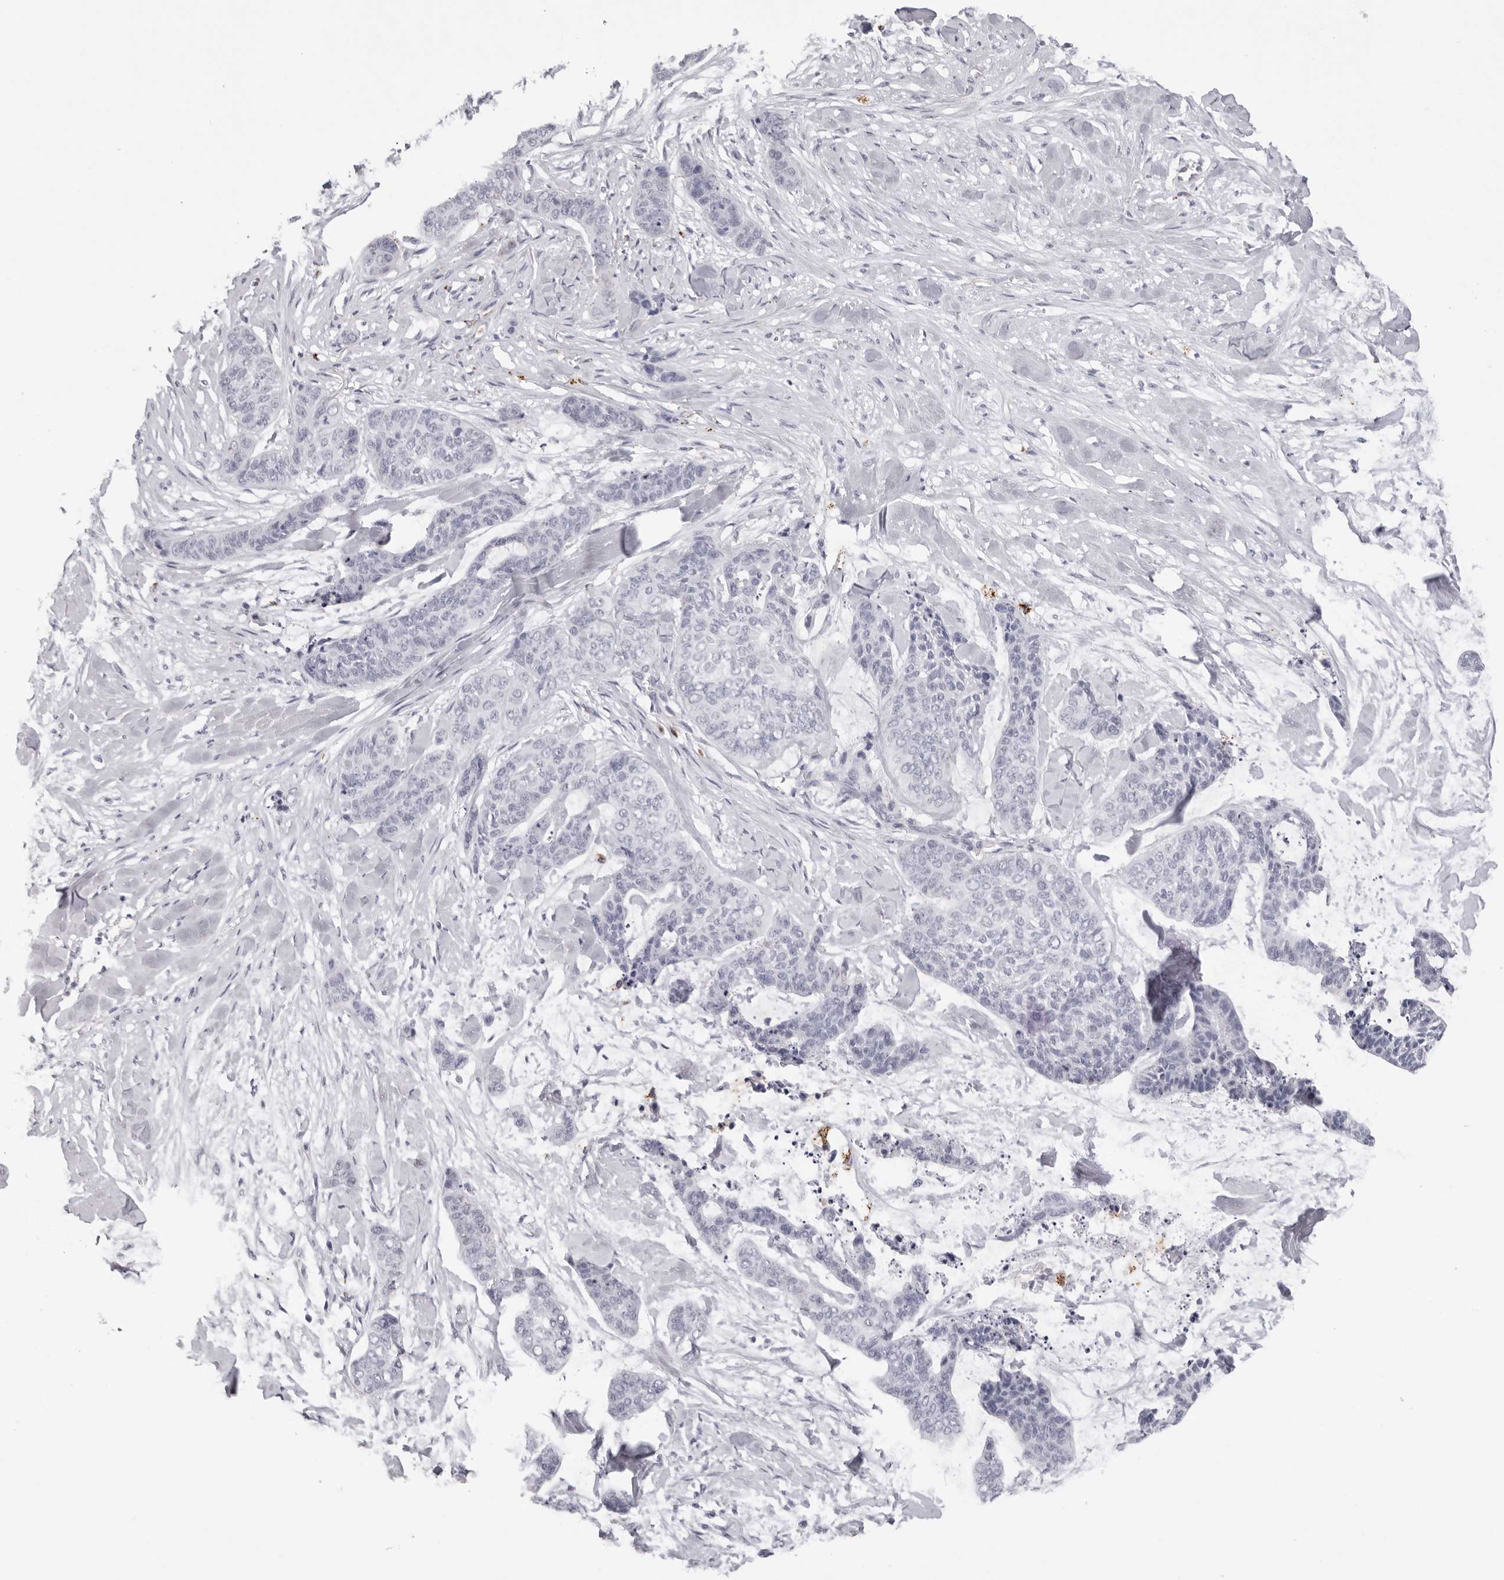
{"staining": {"intensity": "negative", "quantity": "none", "location": "none"}, "tissue": "skin cancer", "cell_type": "Tumor cells", "image_type": "cancer", "snomed": [{"axis": "morphology", "description": "Basal cell carcinoma"}, {"axis": "topography", "description": "Skin"}], "caption": "High magnification brightfield microscopy of basal cell carcinoma (skin) stained with DAB (3,3'-diaminobenzidine) (brown) and counterstained with hematoxylin (blue): tumor cells show no significant expression.", "gene": "IL25", "patient": {"sex": "female", "age": 64}}